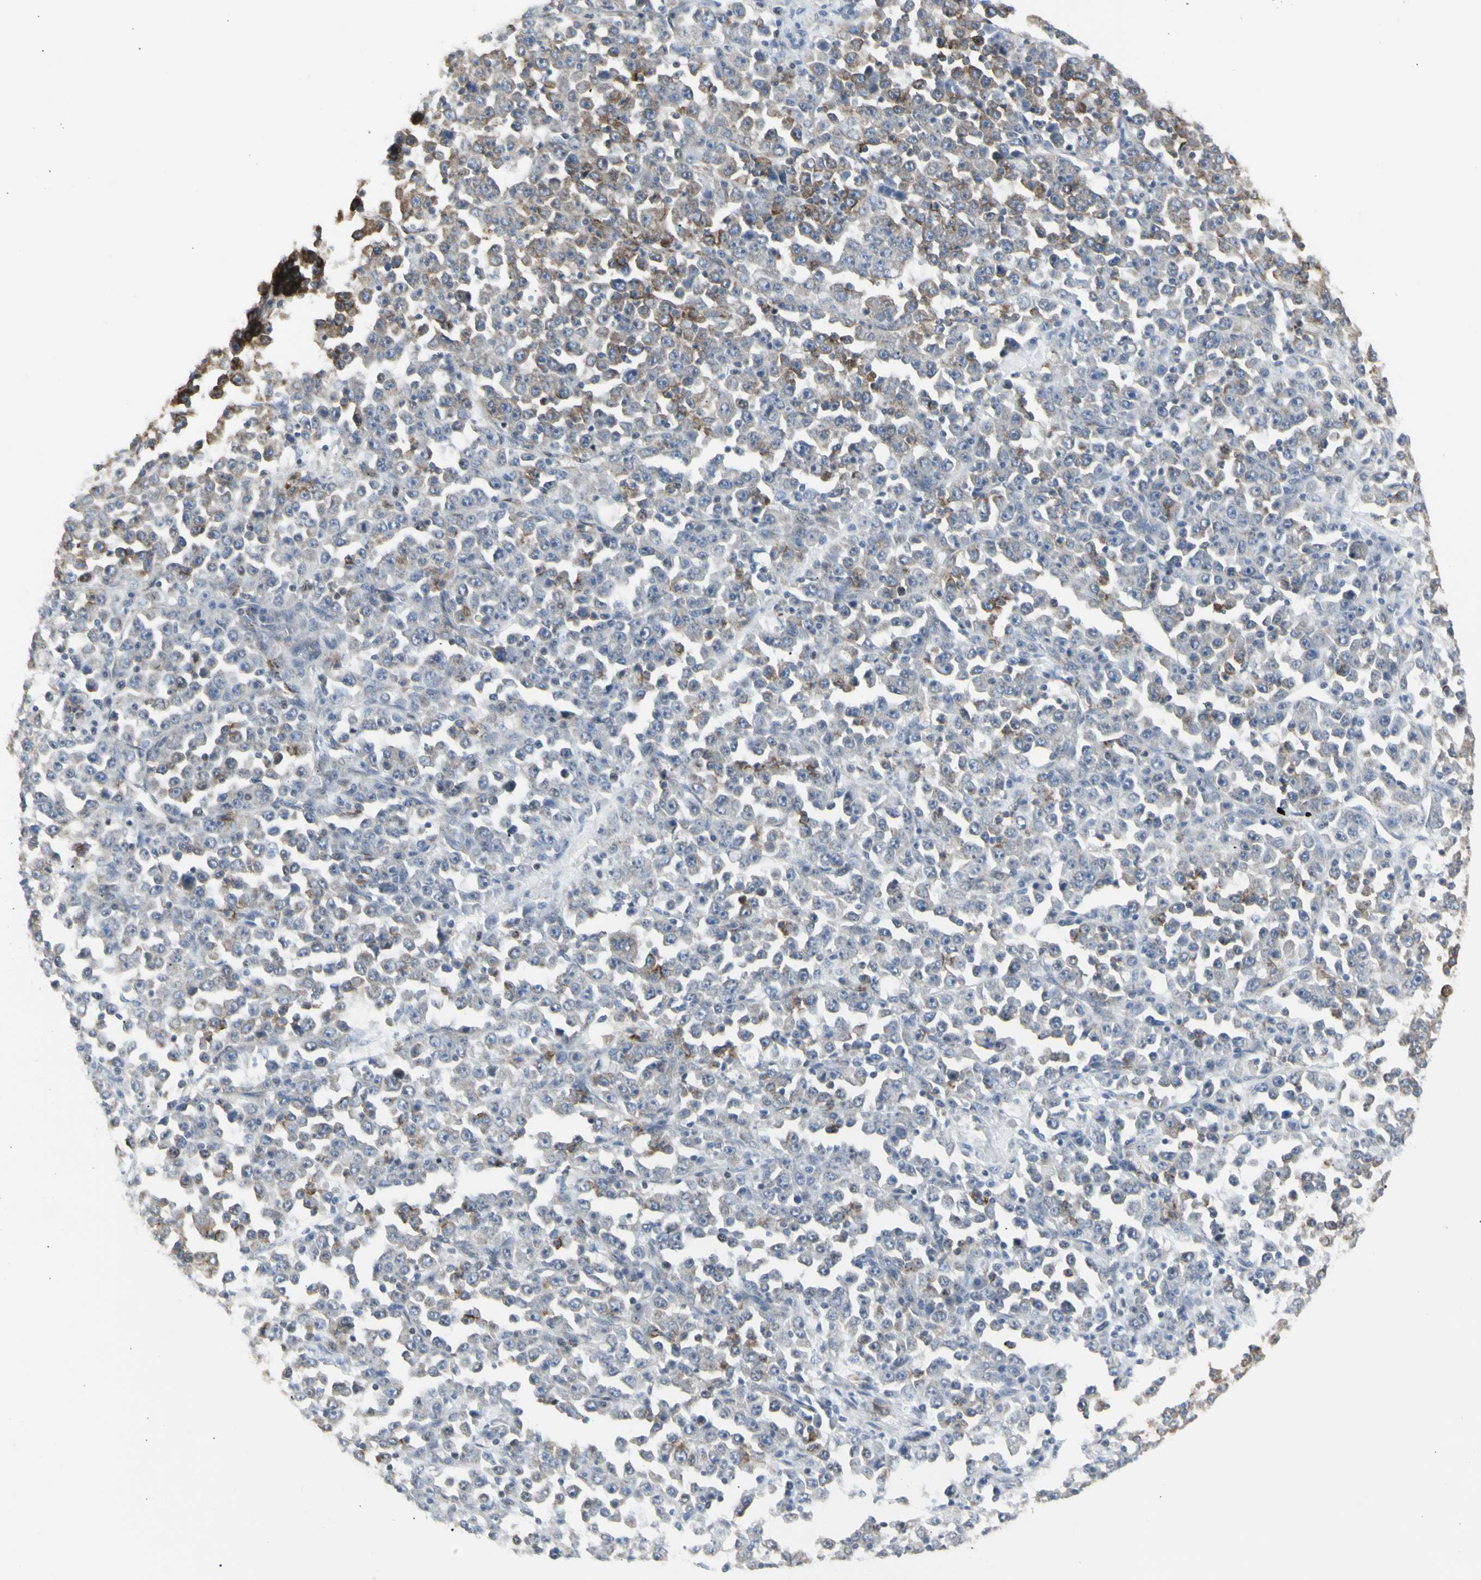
{"staining": {"intensity": "weak", "quantity": "<25%", "location": "cytoplasmic/membranous"}, "tissue": "stomach cancer", "cell_type": "Tumor cells", "image_type": "cancer", "snomed": [{"axis": "morphology", "description": "Normal tissue, NOS"}, {"axis": "morphology", "description": "Adenocarcinoma, NOS"}, {"axis": "topography", "description": "Stomach, upper"}, {"axis": "topography", "description": "Stomach"}], "caption": "DAB immunohistochemical staining of human stomach cancer (adenocarcinoma) reveals no significant positivity in tumor cells.", "gene": "DHRS7B", "patient": {"sex": "male", "age": 59}}